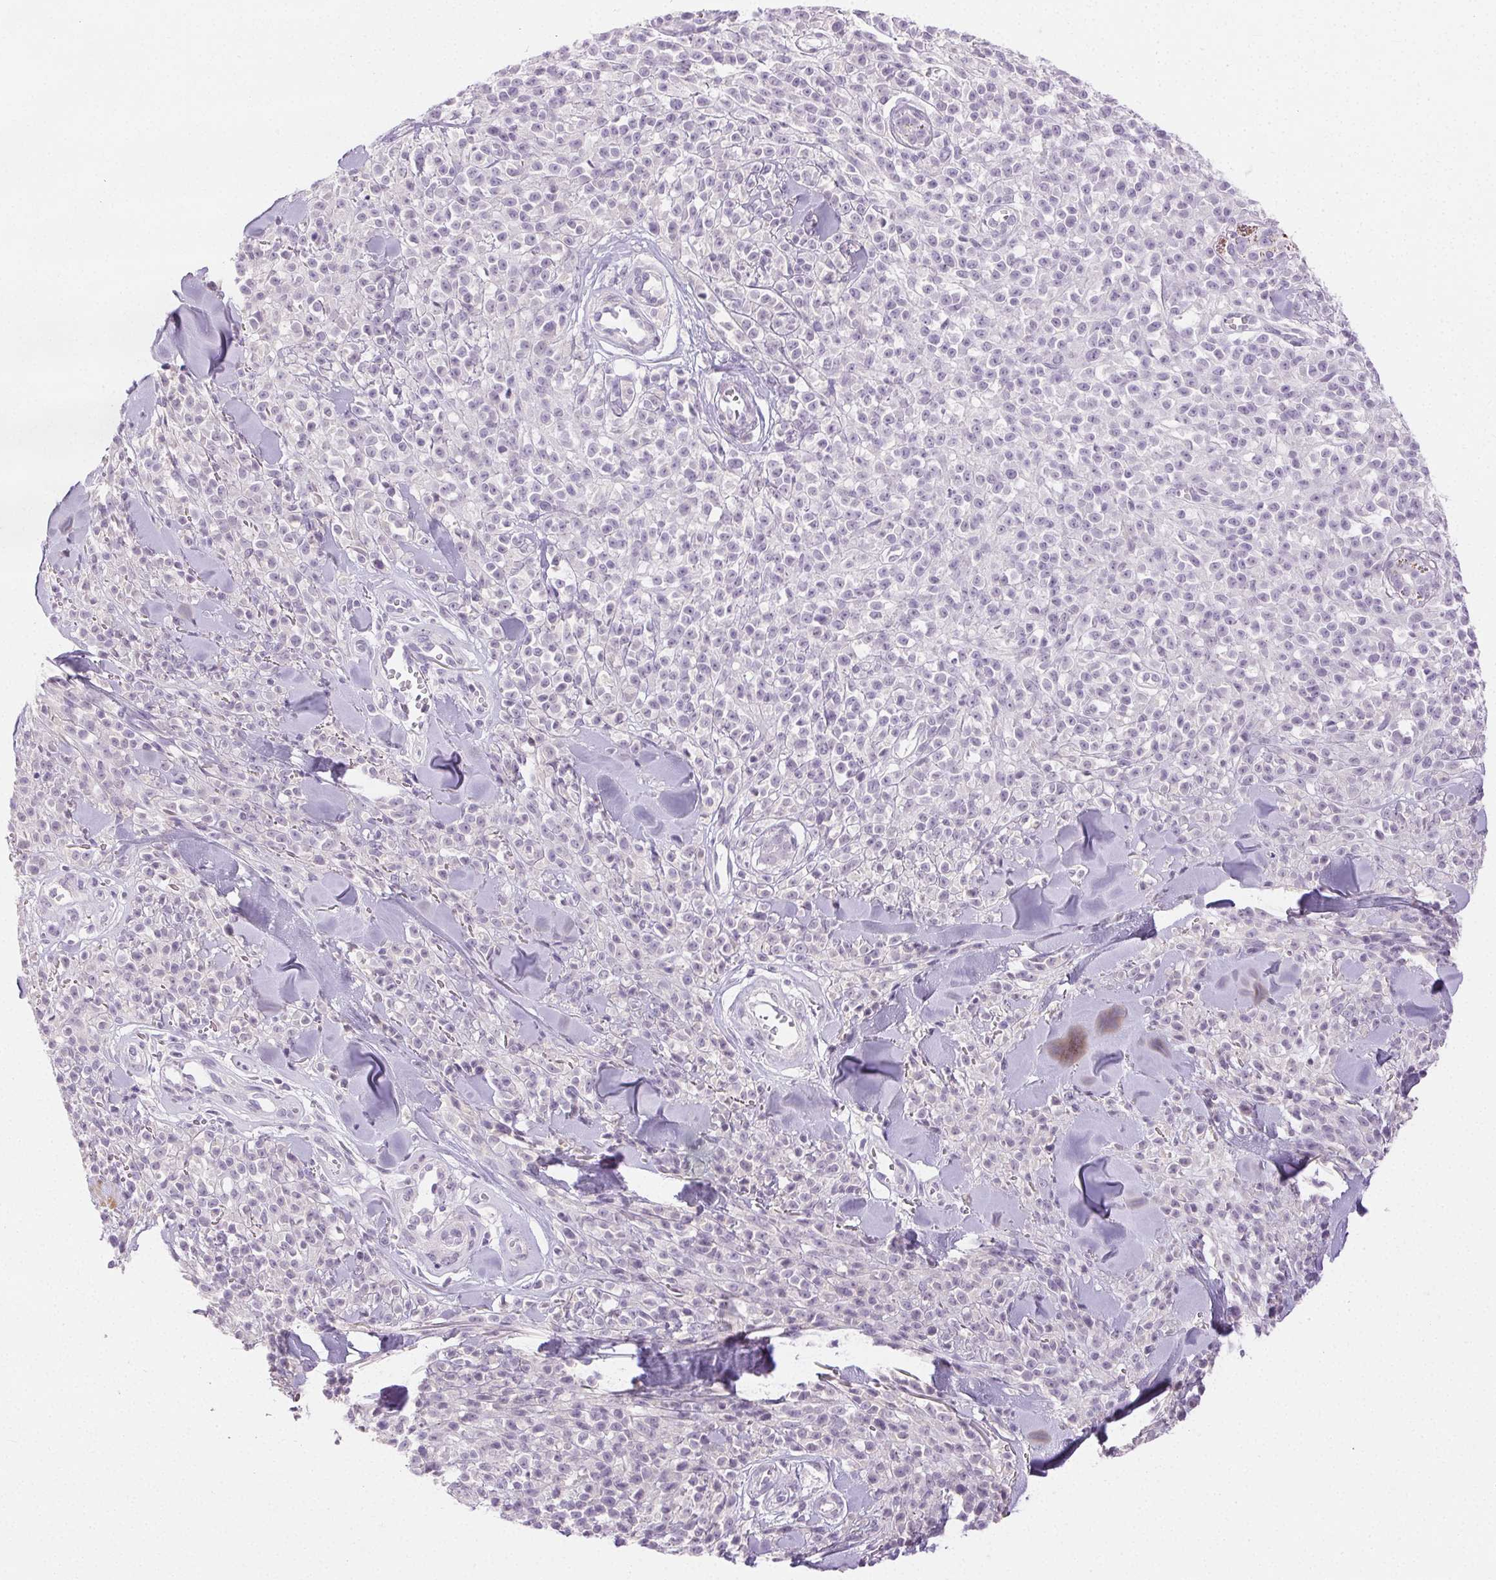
{"staining": {"intensity": "negative", "quantity": "none", "location": "none"}, "tissue": "melanoma", "cell_type": "Tumor cells", "image_type": "cancer", "snomed": [{"axis": "morphology", "description": "Malignant melanoma, NOS"}, {"axis": "topography", "description": "Skin"}, {"axis": "topography", "description": "Skin of trunk"}], "caption": "This is a micrograph of immunohistochemistry (IHC) staining of malignant melanoma, which shows no staining in tumor cells. The staining is performed using DAB brown chromogen with nuclei counter-stained in using hematoxylin.", "gene": "EMX2", "patient": {"sex": "male", "age": 74}}